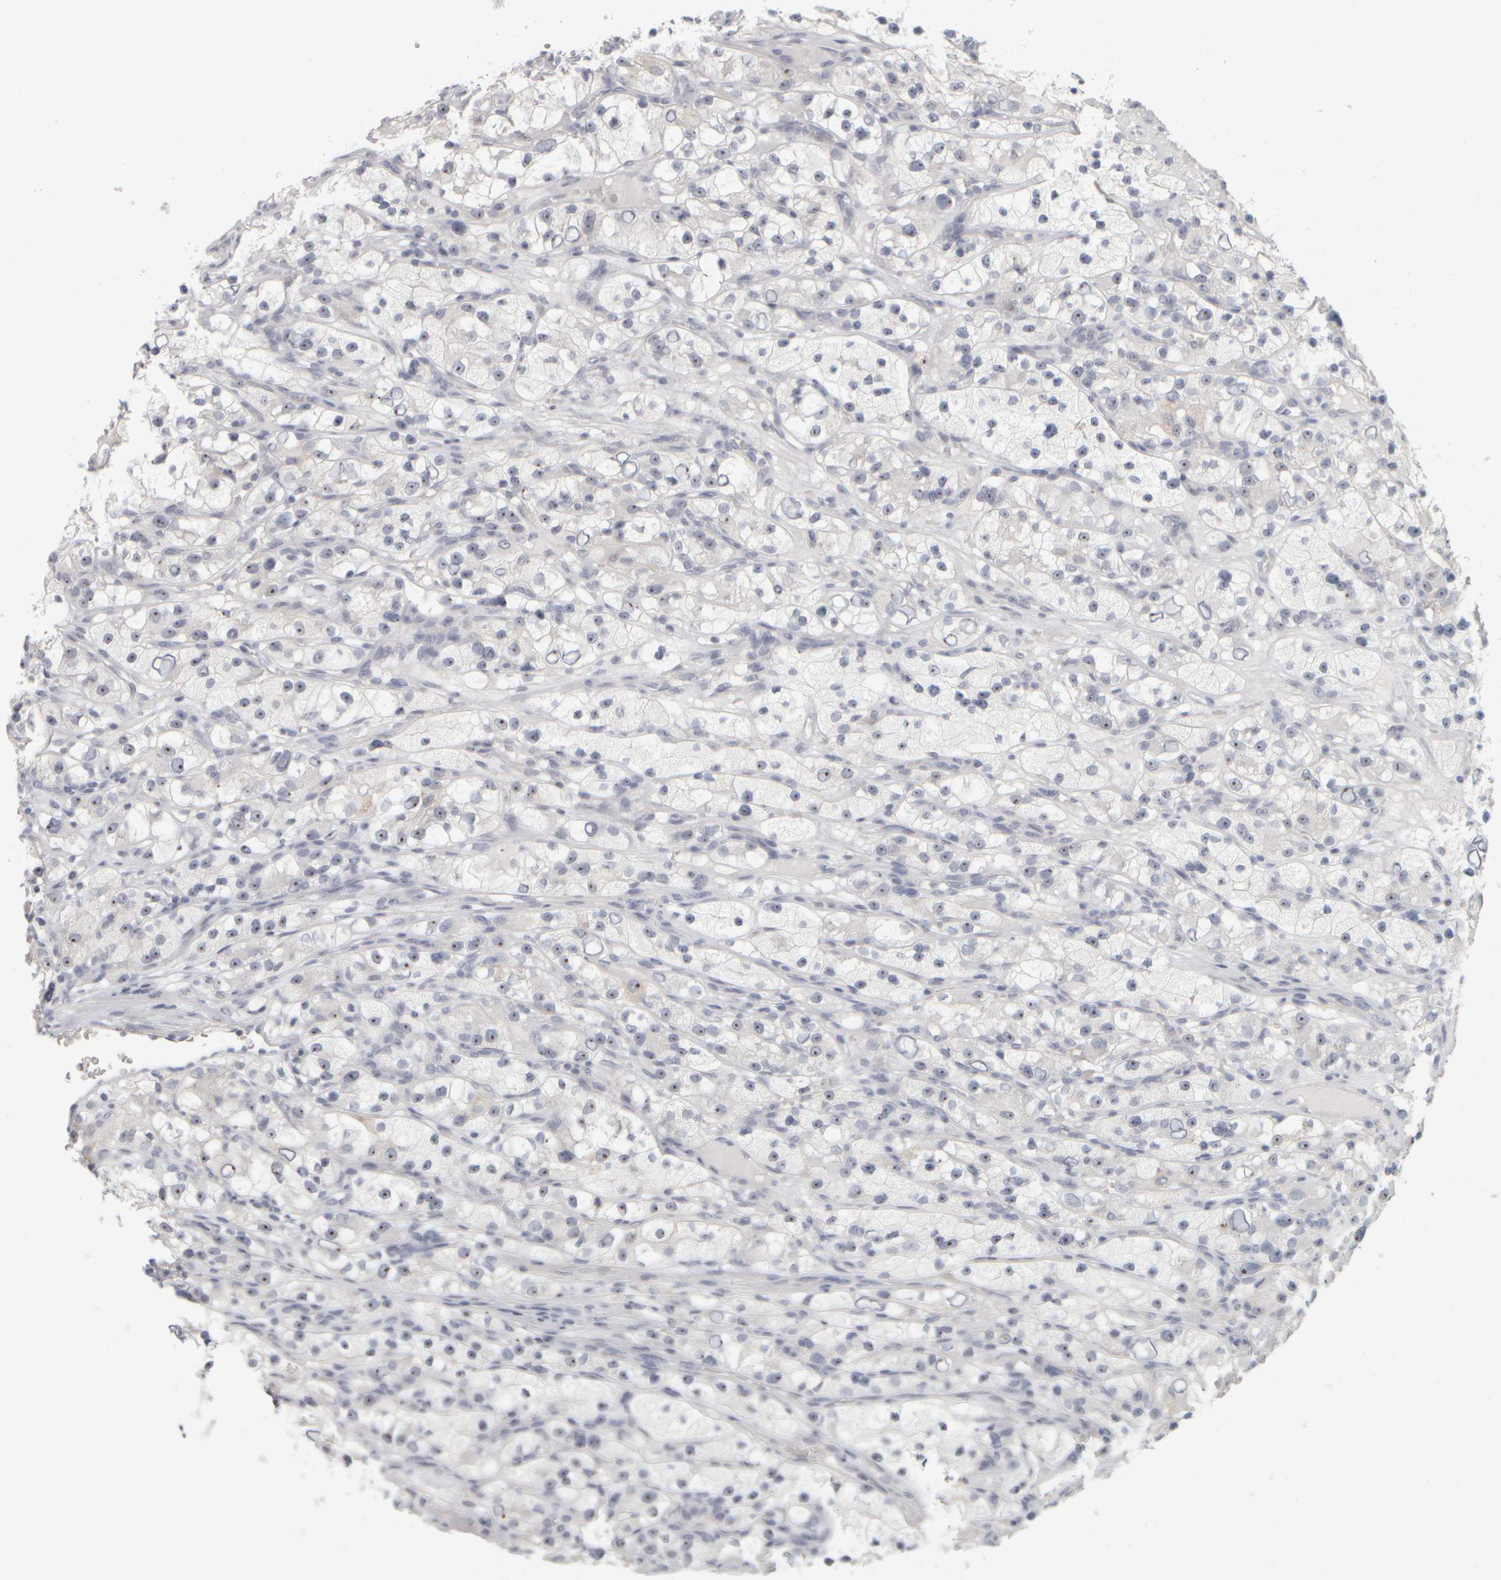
{"staining": {"intensity": "strong", "quantity": "25%-75%", "location": "nuclear"}, "tissue": "renal cancer", "cell_type": "Tumor cells", "image_type": "cancer", "snomed": [{"axis": "morphology", "description": "Adenocarcinoma, NOS"}, {"axis": "topography", "description": "Kidney"}], "caption": "Adenocarcinoma (renal) stained with a protein marker shows strong staining in tumor cells.", "gene": "DCXR", "patient": {"sex": "female", "age": 57}}